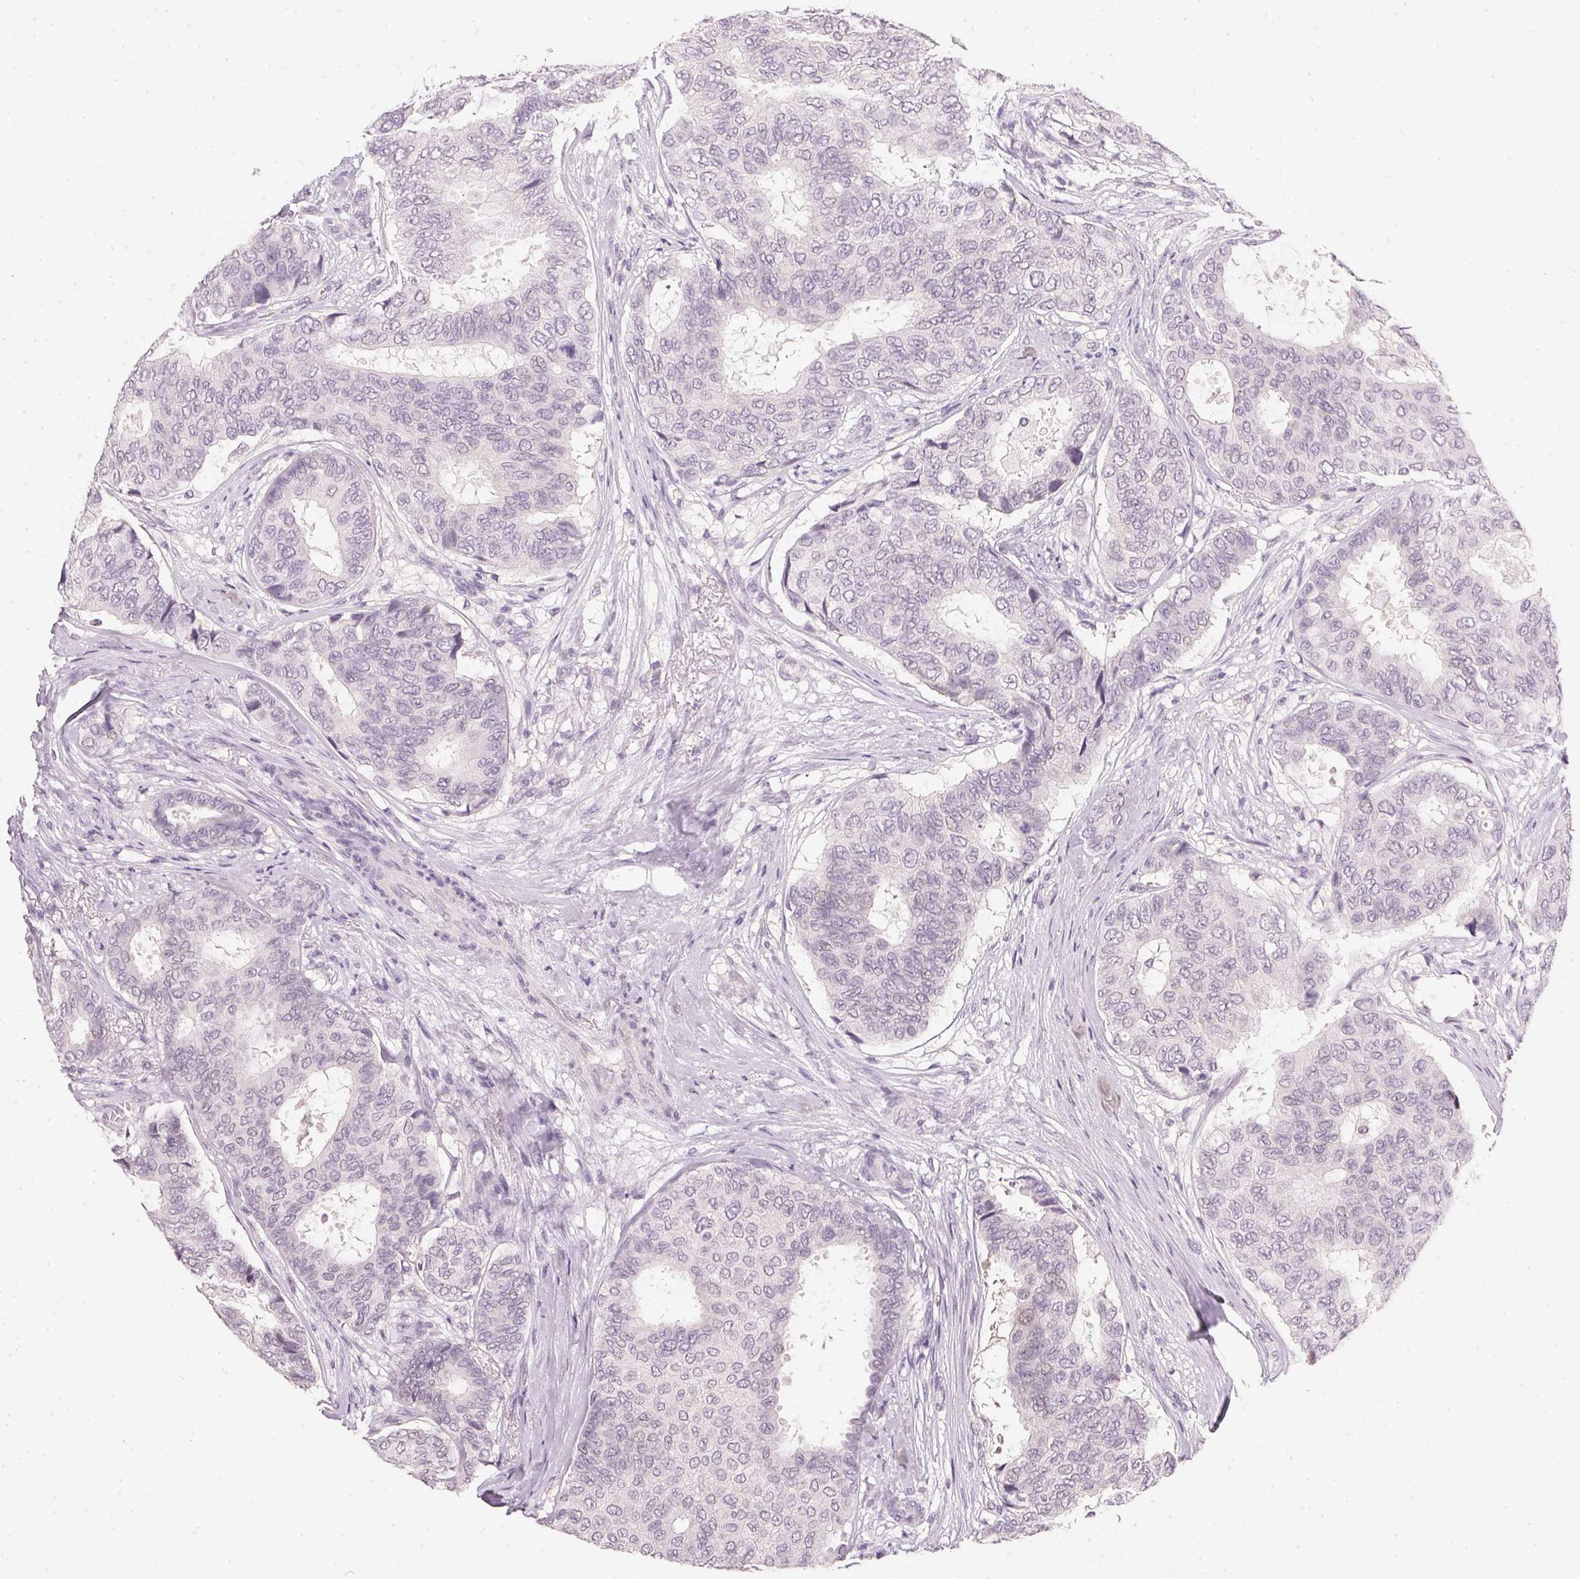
{"staining": {"intensity": "negative", "quantity": "none", "location": "none"}, "tissue": "breast cancer", "cell_type": "Tumor cells", "image_type": "cancer", "snomed": [{"axis": "morphology", "description": "Duct carcinoma"}, {"axis": "topography", "description": "Breast"}], "caption": "Tumor cells are negative for brown protein staining in invasive ductal carcinoma (breast). (DAB (3,3'-diaminobenzidine) immunohistochemistry with hematoxylin counter stain).", "gene": "IGFBP1", "patient": {"sex": "female", "age": 75}}